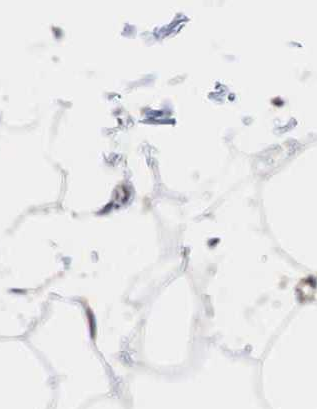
{"staining": {"intensity": "moderate", "quantity": "<25%", "location": "cytoplasmic/membranous"}, "tissue": "adipose tissue", "cell_type": "Adipocytes", "image_type": "normal", "snomed": [{"axis": "morphology", "description": "Normal tissue, NOS"}, {"axis": "topography", "description": "Breast"}], "caption": "Brown immunohistochemical staining in unremarkable adipose tissue displays moderate cytoplasmic/membranous expression in about <25% of adipocytes. The staining was performed using DAB (3,3'-diaminobenzidine), with brown indicating positive protein expression. Nuclei are stained blue with hematoxylin.", "gene": "DKC1", "patient": {"sex": "female", "age": 45}}